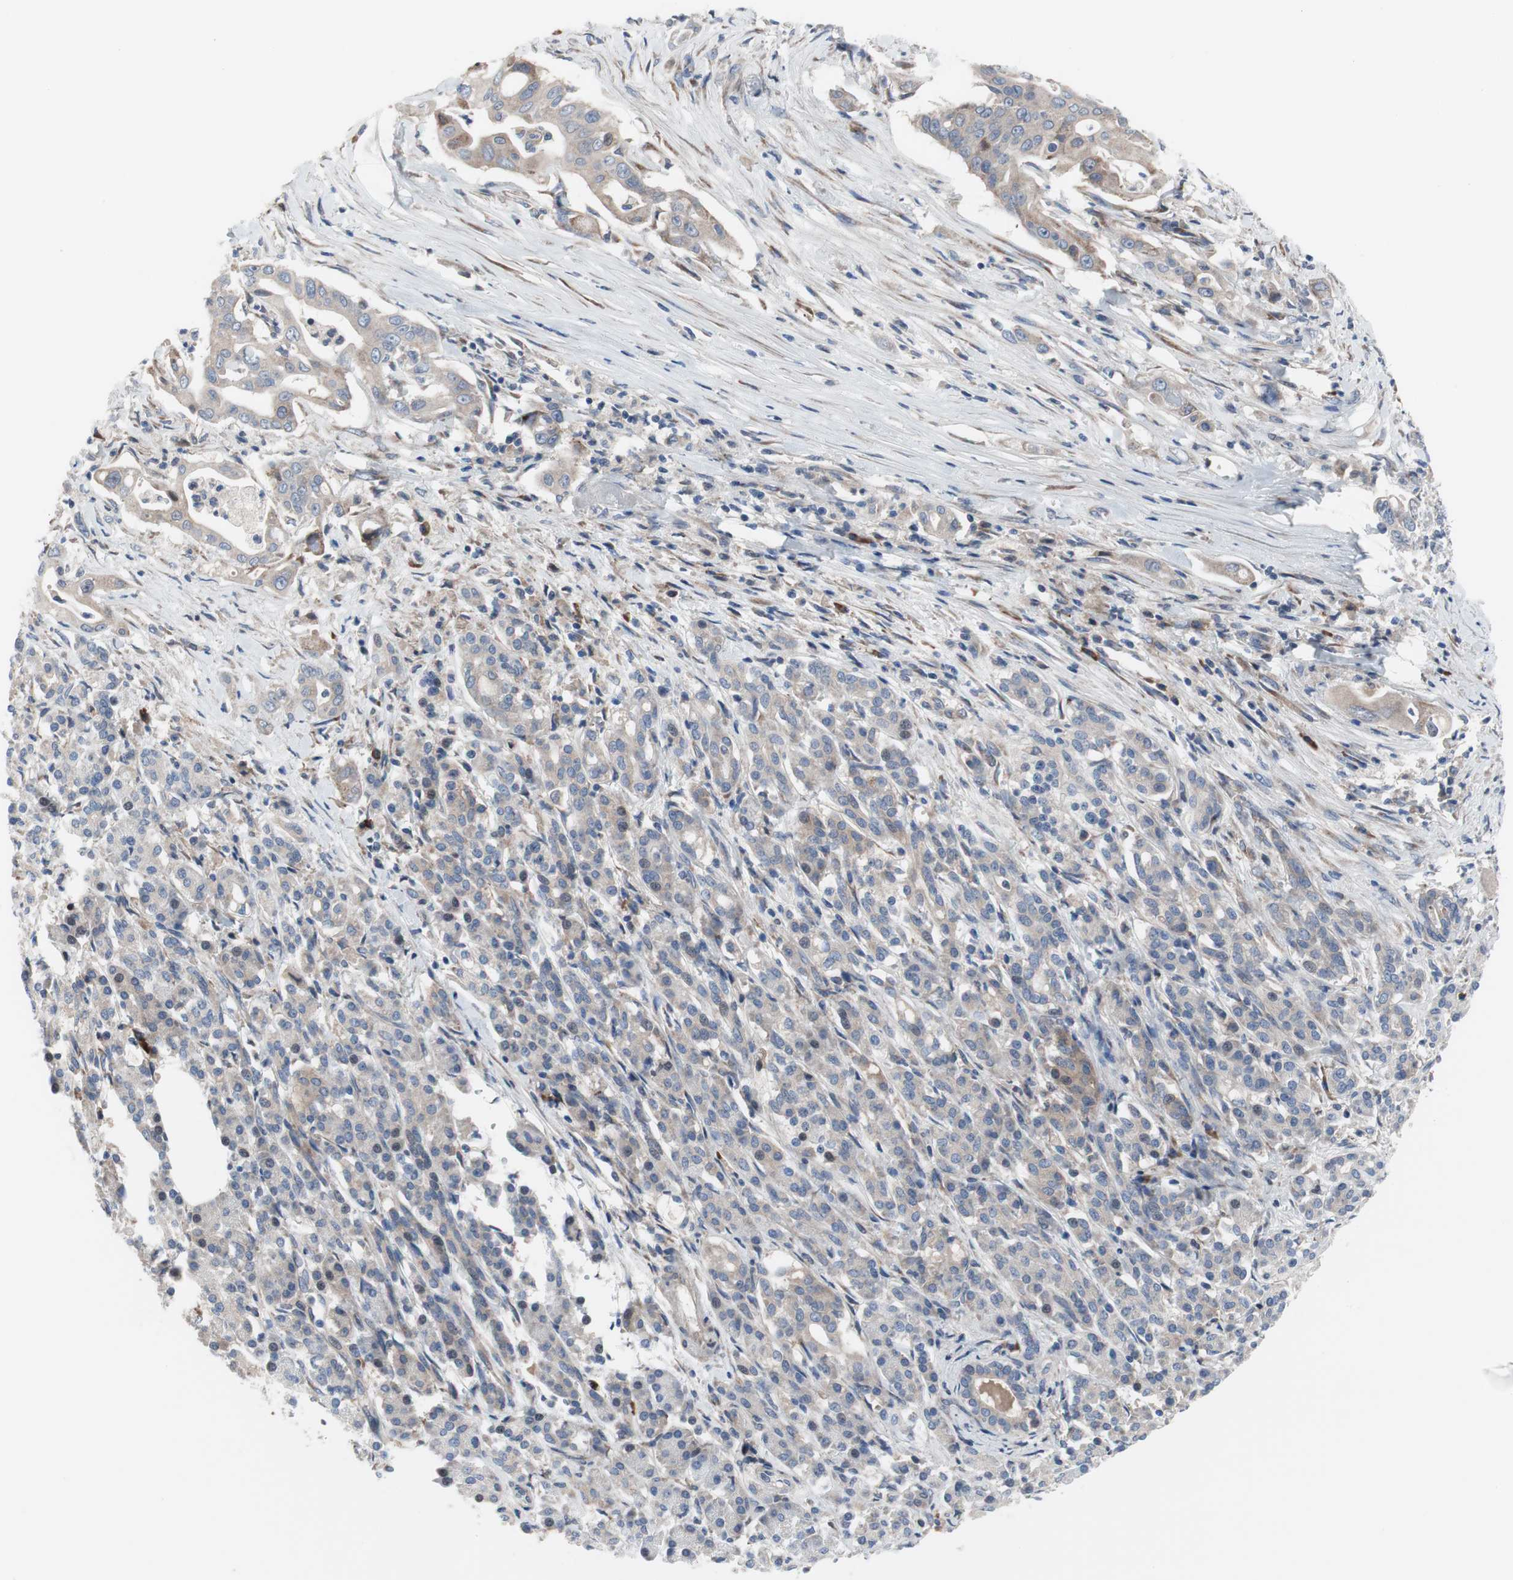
{"staining": {"intensity": "weak", "quantity": ">75%", "location": "cytoplasmic/membranous"}, "tissue": "pancreatic cancer", "cell_type": "Tumor cells", "image_type": "cancer", "snomed": [{"axis": "morphology", "description": "Normal tissue, NOS"}, {"axis": "topography", "description": "Pancreas"}], "caption": "Immunohistochemistry (DAB) staining of human pancreatic cancer exhibits weak cytoplasmic/membranous protein positivity in about >75% of tumor cells.", "gene": "KANSL1", "patient": {"sex": "male", "age": 42}}